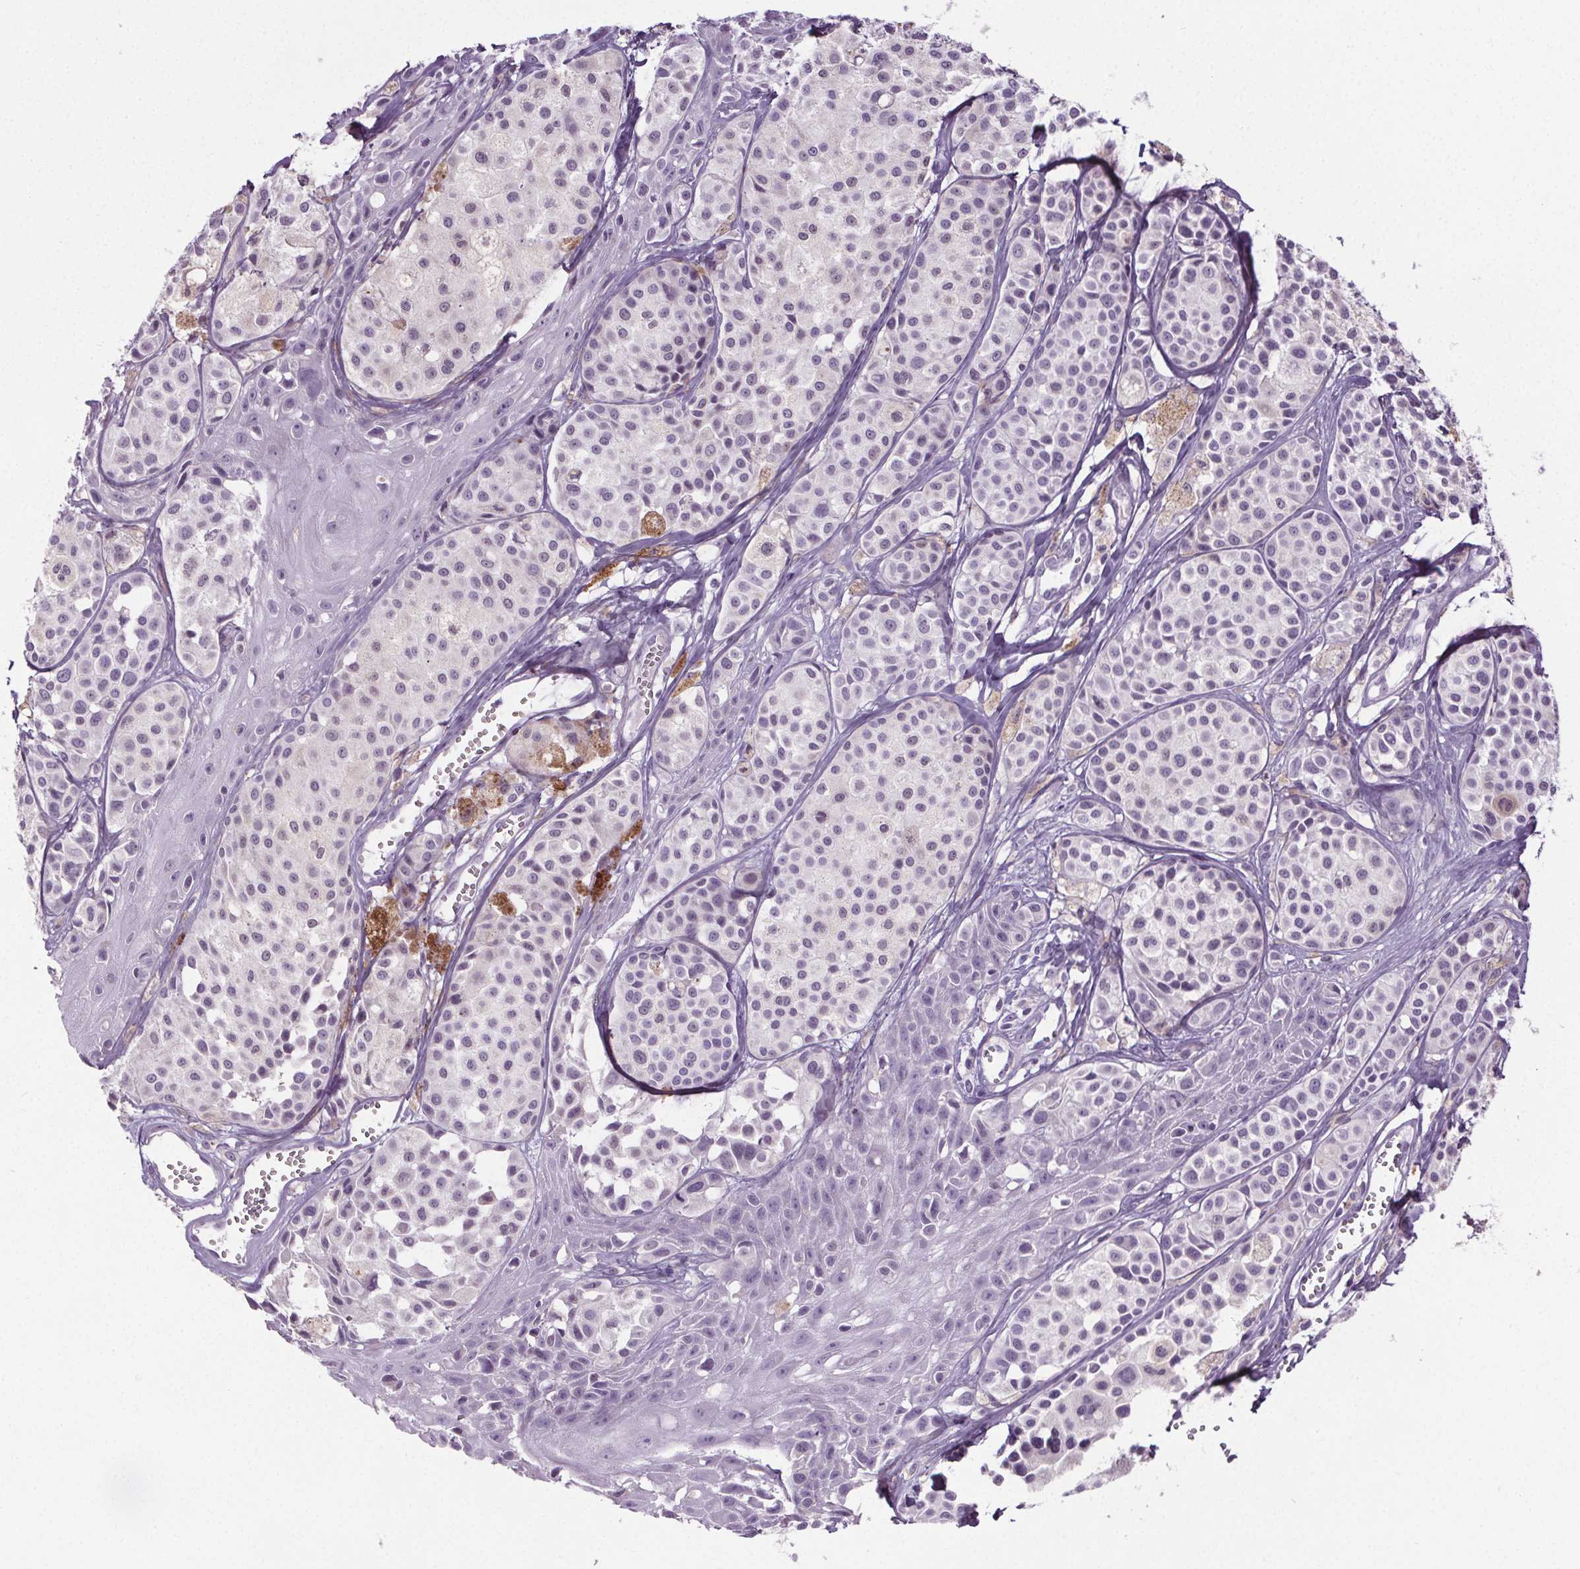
{"staining": {"intensity": "negative", "quantity": "none", "location": "none"}, "tissue": "melanoma", "cell_type": "Tumor cells", "image_type": "cancer", "snomed": [{"axis": "morphology", "description": "Malignant melanoma, NOS"}, {"axis": "topography", "description": "Skin"}], "caption": "Micrograph shows no significant protein expression in tumor cells of malignant melanoma.", "gene": "GPIHBP1", "patient": {"sex": "male", "age": 77}}